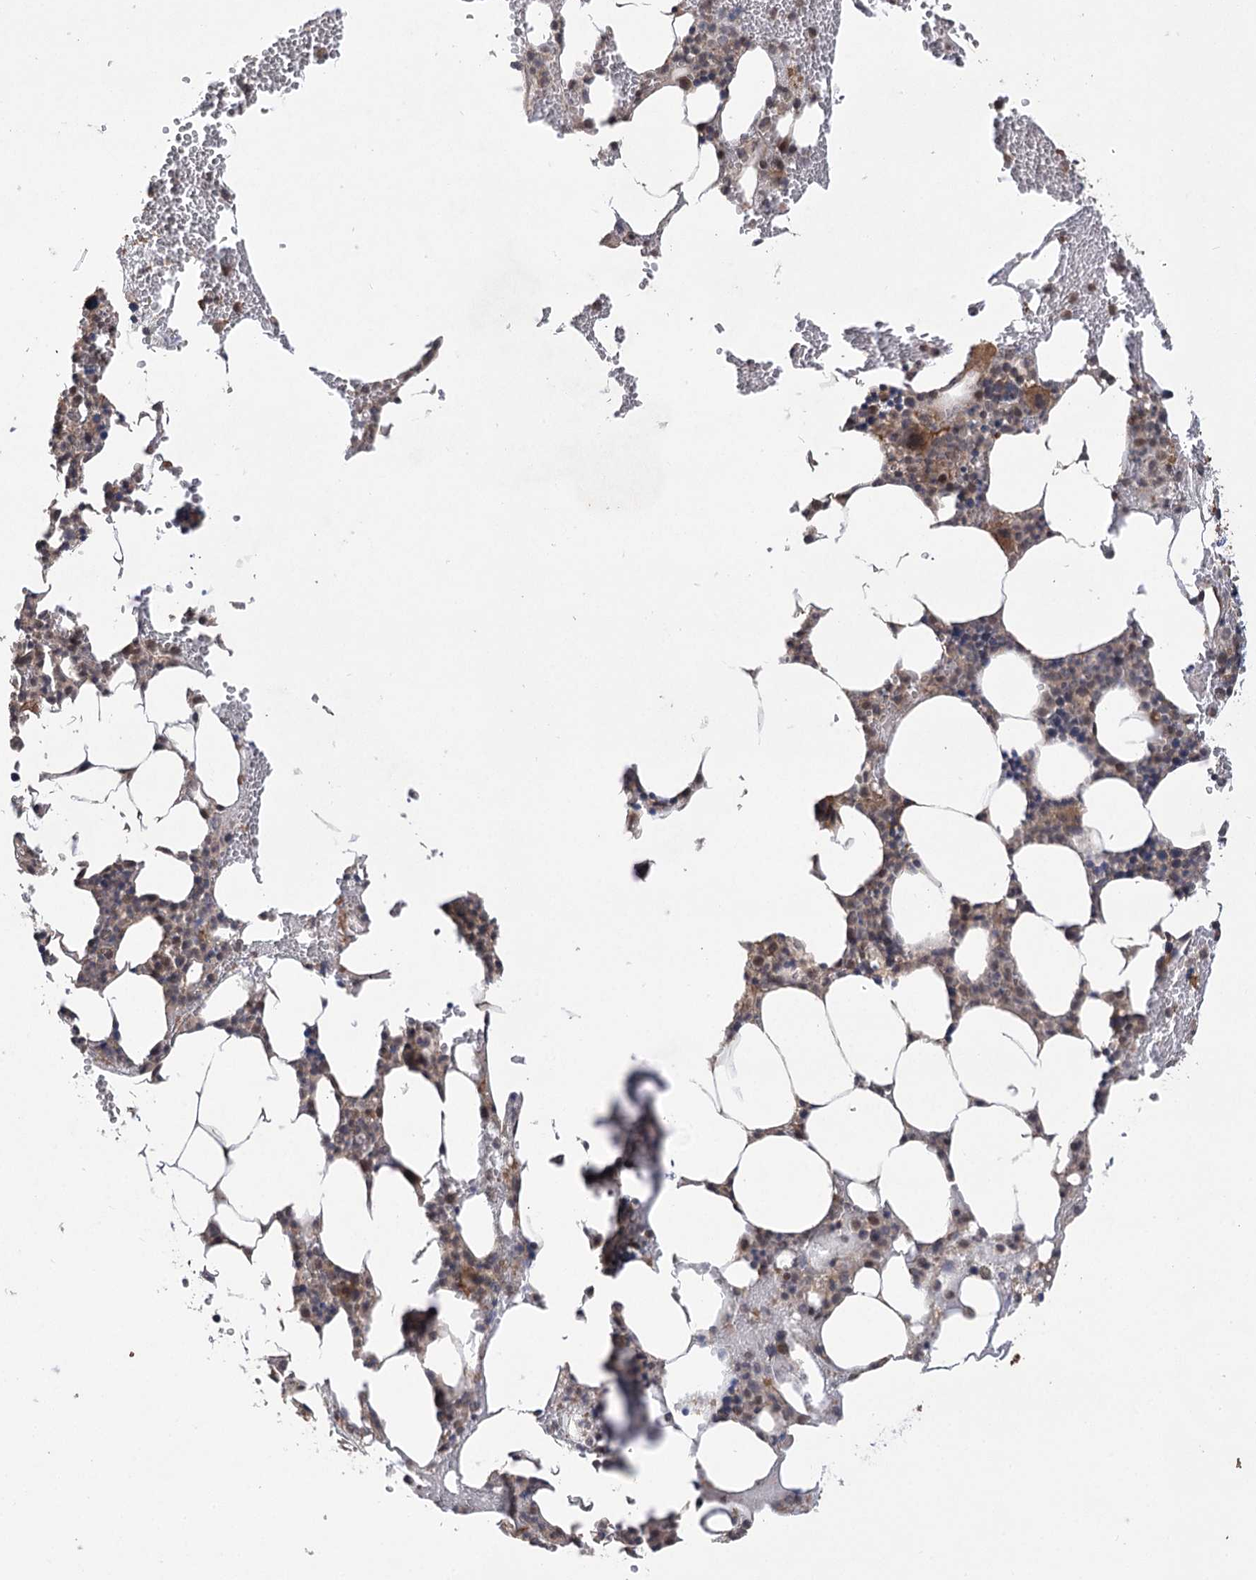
{"staining": {"intensity": "moderate", "quantity": "<25%", "location": "cytoplasmic/membranous"}, "tissue": "bone marrow", "cell_type": "Hematopoietic cells", "image_type": "normal", "snomed": [{"axis": "morphology", "description": "Normal tissue, NOS"}, {"axis": "morphology", "description": "Inflammation, NOS"}, {"axis": "topography", "description": "Bone marrow"}], "caption": "Immunohistochemistry (DAB) staining of benign human bone marrow displays moderate cytoplasmic/membranous protein staining in approximately <25% of hematopoietic cells.", "gene": "TENM2", "patient": {"sex": "female", "age": 78}}